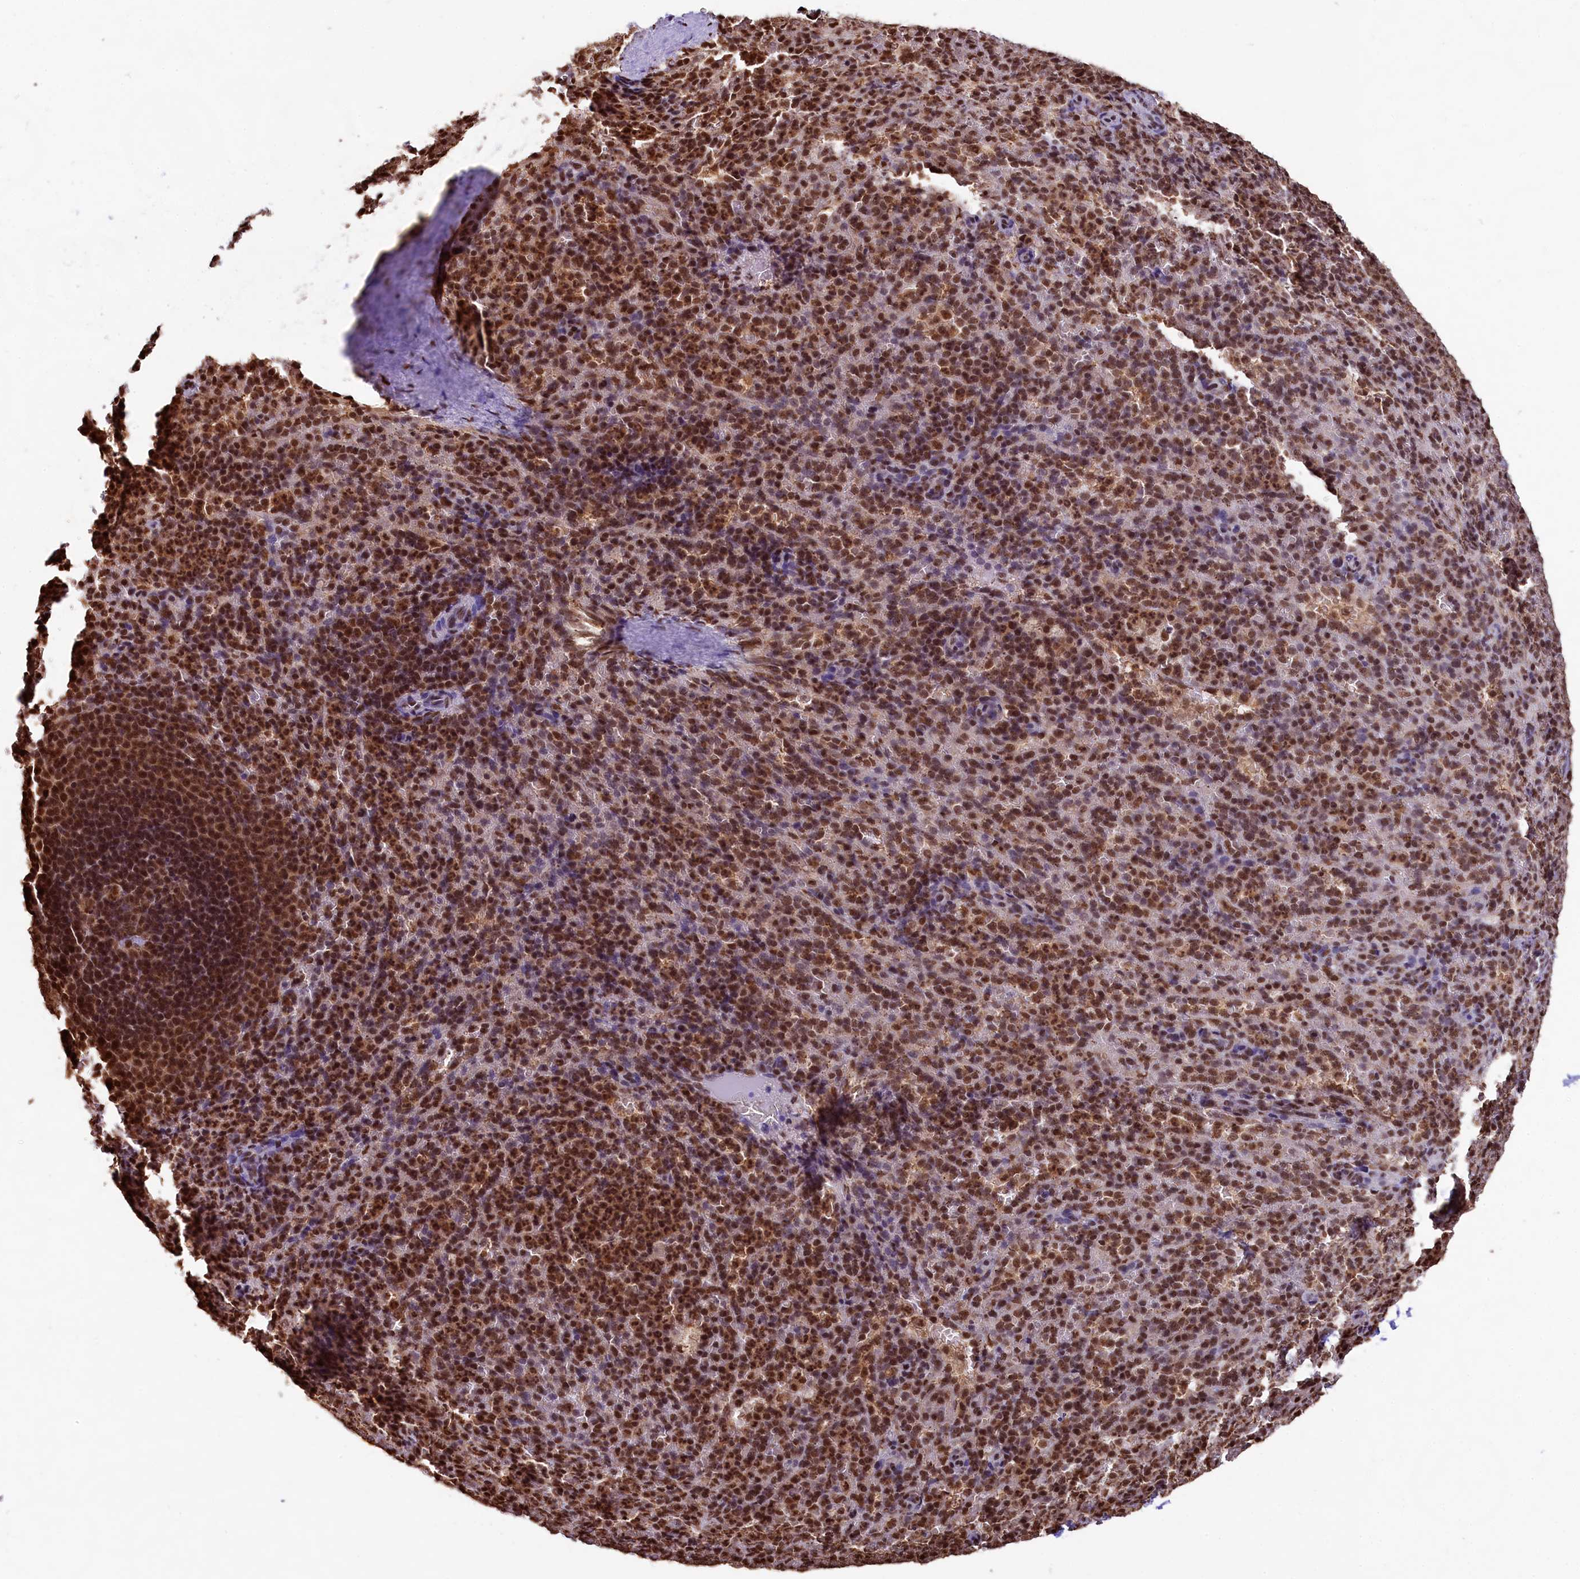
{"staining": {"intensity": "strong", "quantity": ">75%", "location": "nuclear"}, "tissue": "spleen", "cell_type": "Cells in red pulp", "image_type": "normal", "snomed": [{"axis": "morphology", "description": "Normal tissue, NOS"}, {"axis": "topography", "description": "Spleen"}], "caption": "Immunohistochemistry (IHC) image of normal human spleen stained for a protein (brown), which exhibits high levels of strong nuclear staining in approximately >75% of cells in red pulp.", "gene": "SNRPD2", "patient": {"sex": "female", "age": 21}}